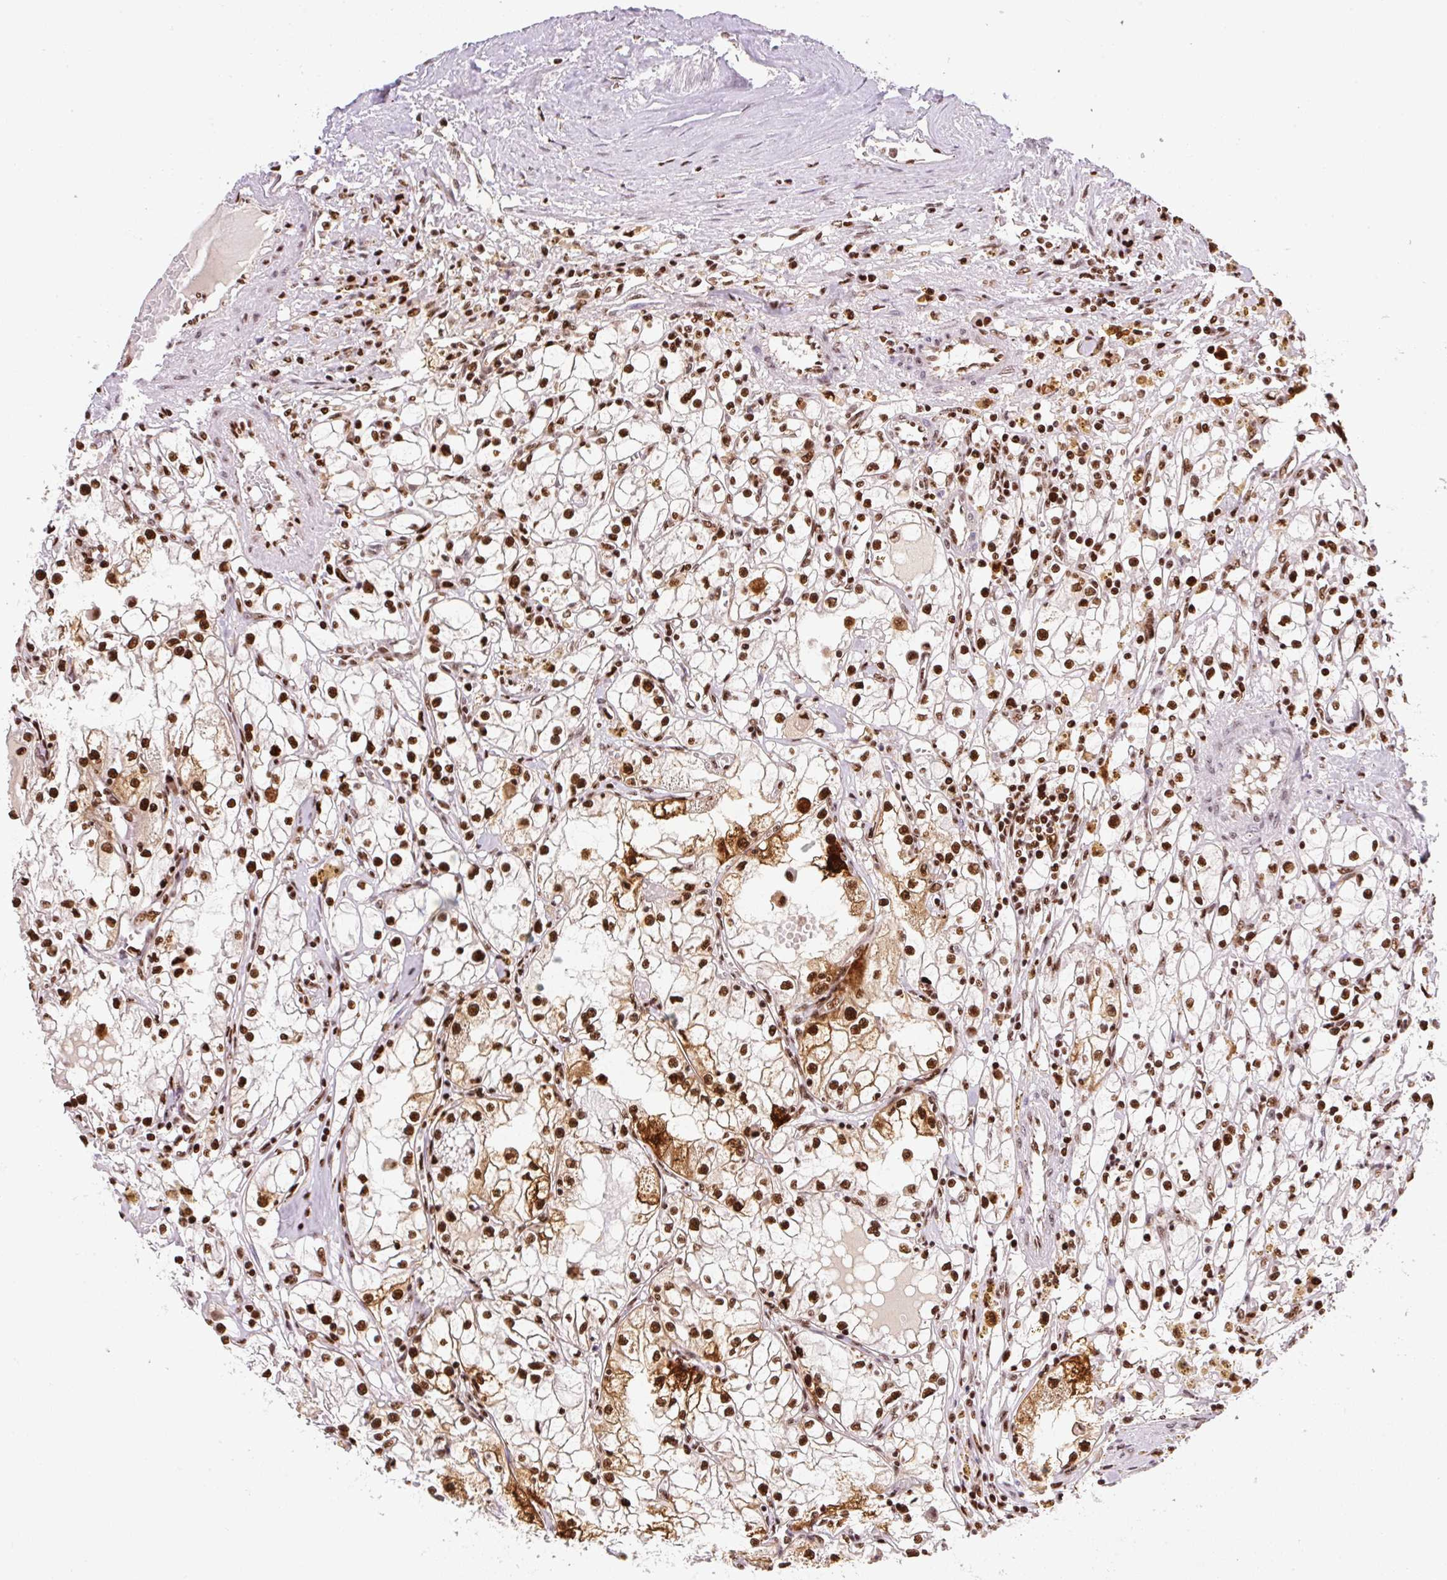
{"staining": {"intensity": "strong", "quantity": ">75%", "location": "nuclear"}, "tissue": "renal cancer", "cell_type": "Tumor cells", "image_type": "cancer", "snomed": [{"axis": "morphology", "description": "Adenocarcinoma, NOS"}, {"axis": "topography", "description": "Kidney"}], "caption": "Renal adenocarcinoma stained for a protein demonstrates strong nuclear positivity in tumor cells.", "gene": "GPR139", "patient": {"sex": "male", "age": 56}}